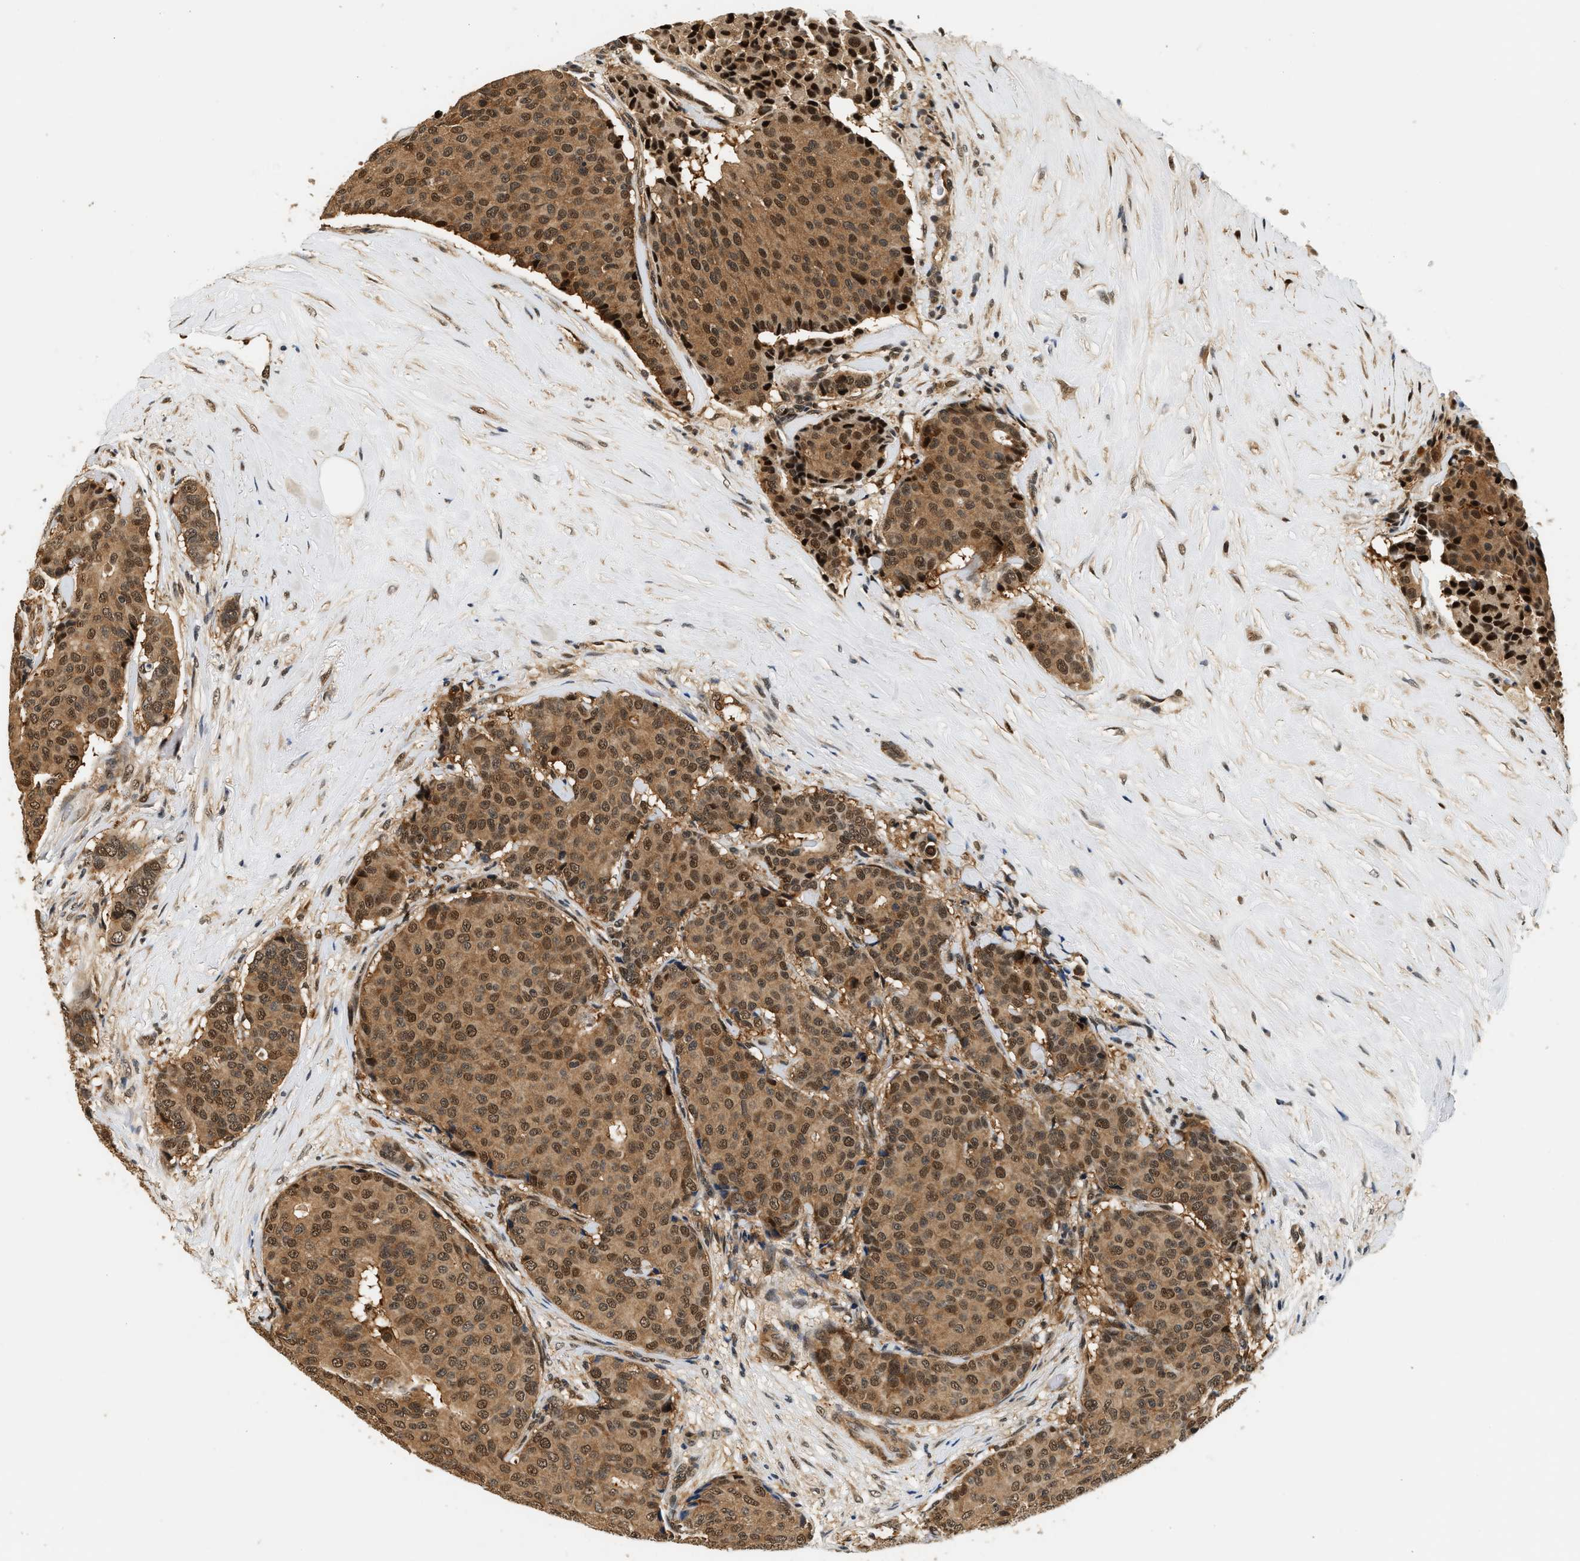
{"staining": {"intensity": "moderate", "quantity": ">75%", "location": "cytoplasmic/membranous,nuclear"}, "tissue": "breast cancer", "cell_type": "Tumor cells", "image_type": "cancer", "snomed": [{"axis": "morphology", "description": "Duct carcinoma"}, {"axis": "topography", "description": "Breast"}], "caption": "Protein expression by immunohistochemistry (IHC) demonstrates moderate cytoplasmic/membranous and nuclear staining in approximately >75% of tumor cells in invasive ductal carcinoma (breast).", "gene": "PSMD3", "patient": {"sex": "female", "age": 75}}